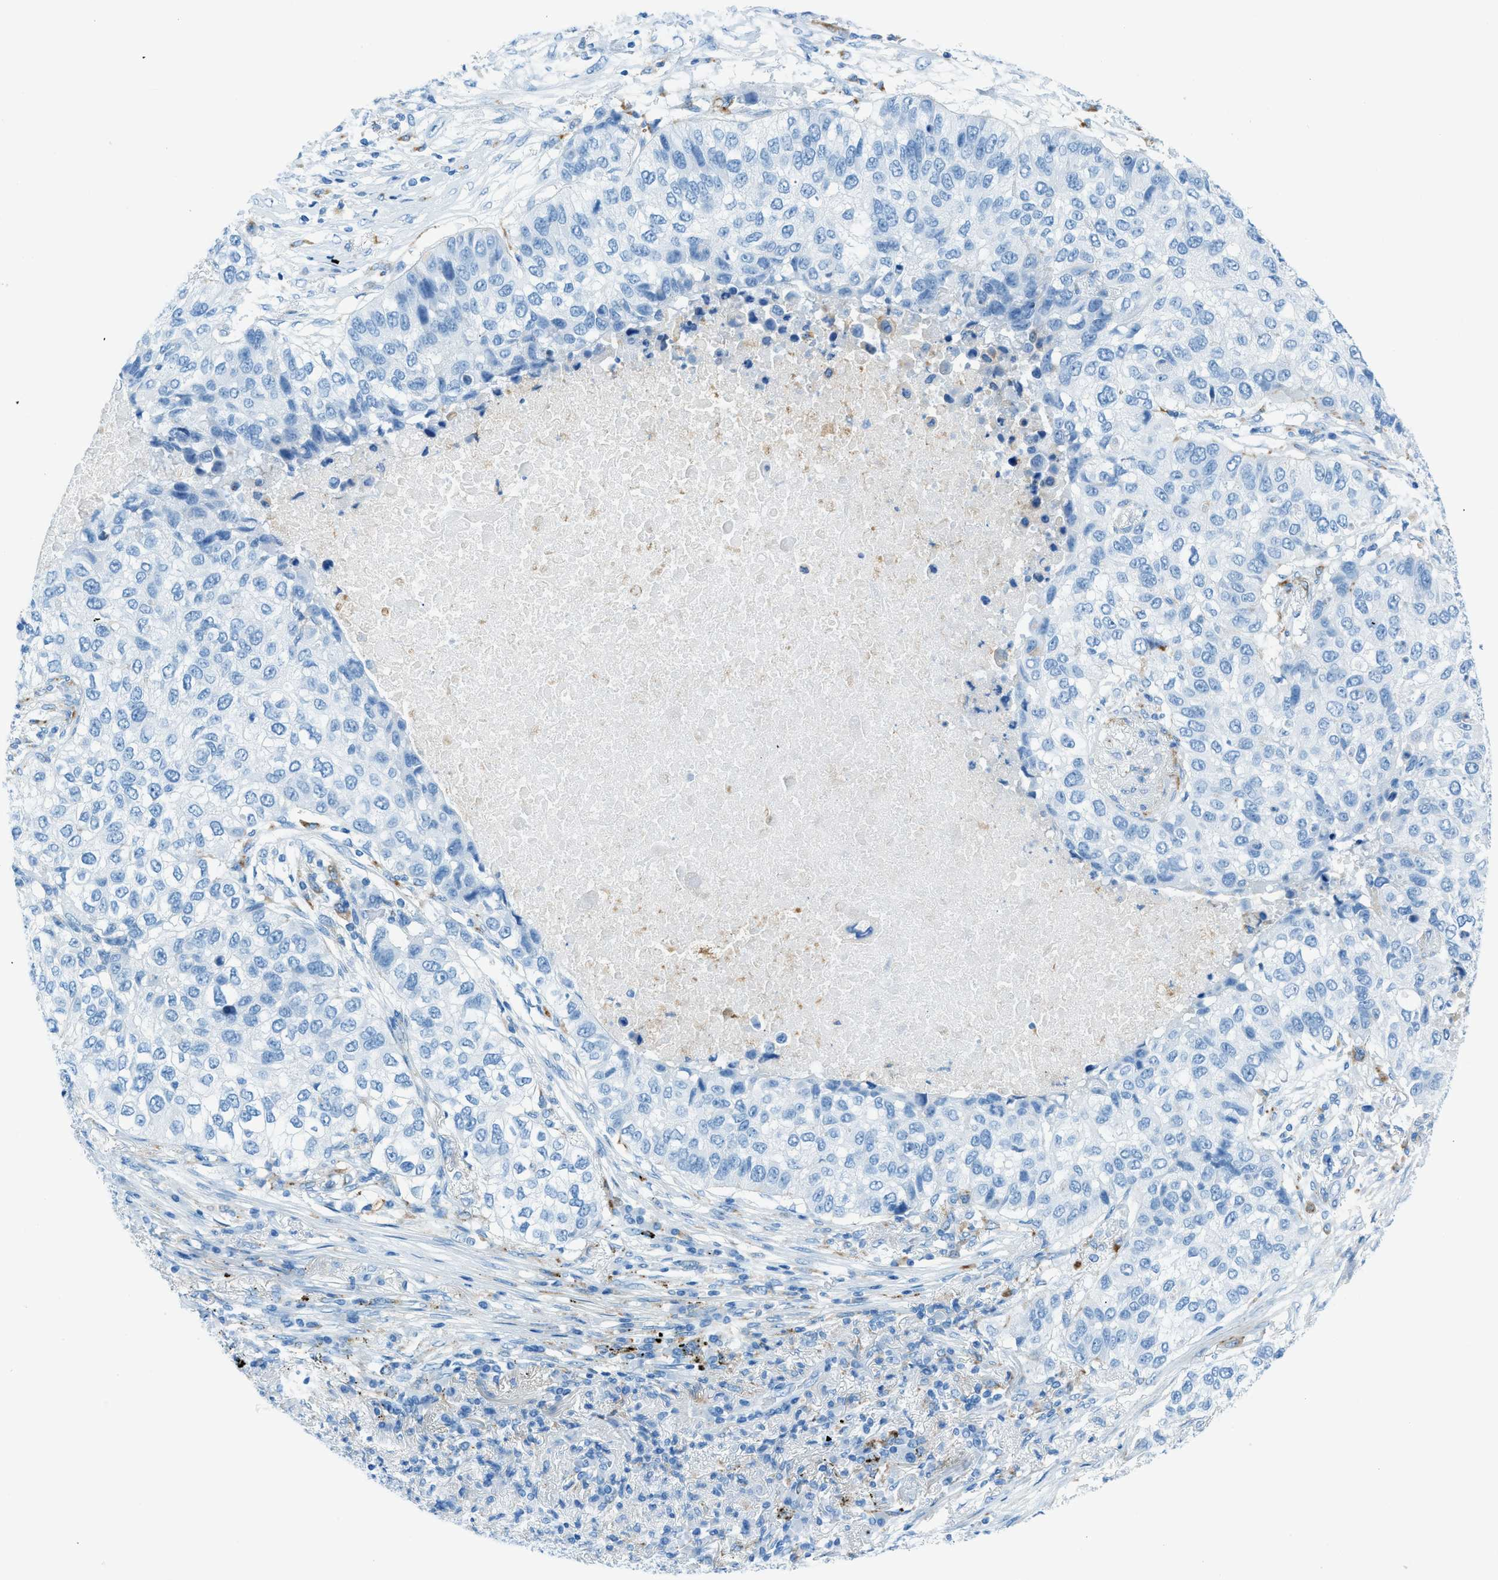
{"staining": {"intensity": "negative", "quantity": "none", "location": "none"}, "tissue": "lung cancer", "cell_type": "Tumor cells", "image_type": "cancer", "snomed": [{"axis": "morphology", "description": "Squamous cell carcinoma, NOS"}, {"axis": "topography", "description": "Lung"}], "caption": "Protein analysis of squamous cell carcinoma (lung) reveals no significant expression in tumor cells.", "gene": "C21orf62", "patient": {"sex": "male", "age": 57}}